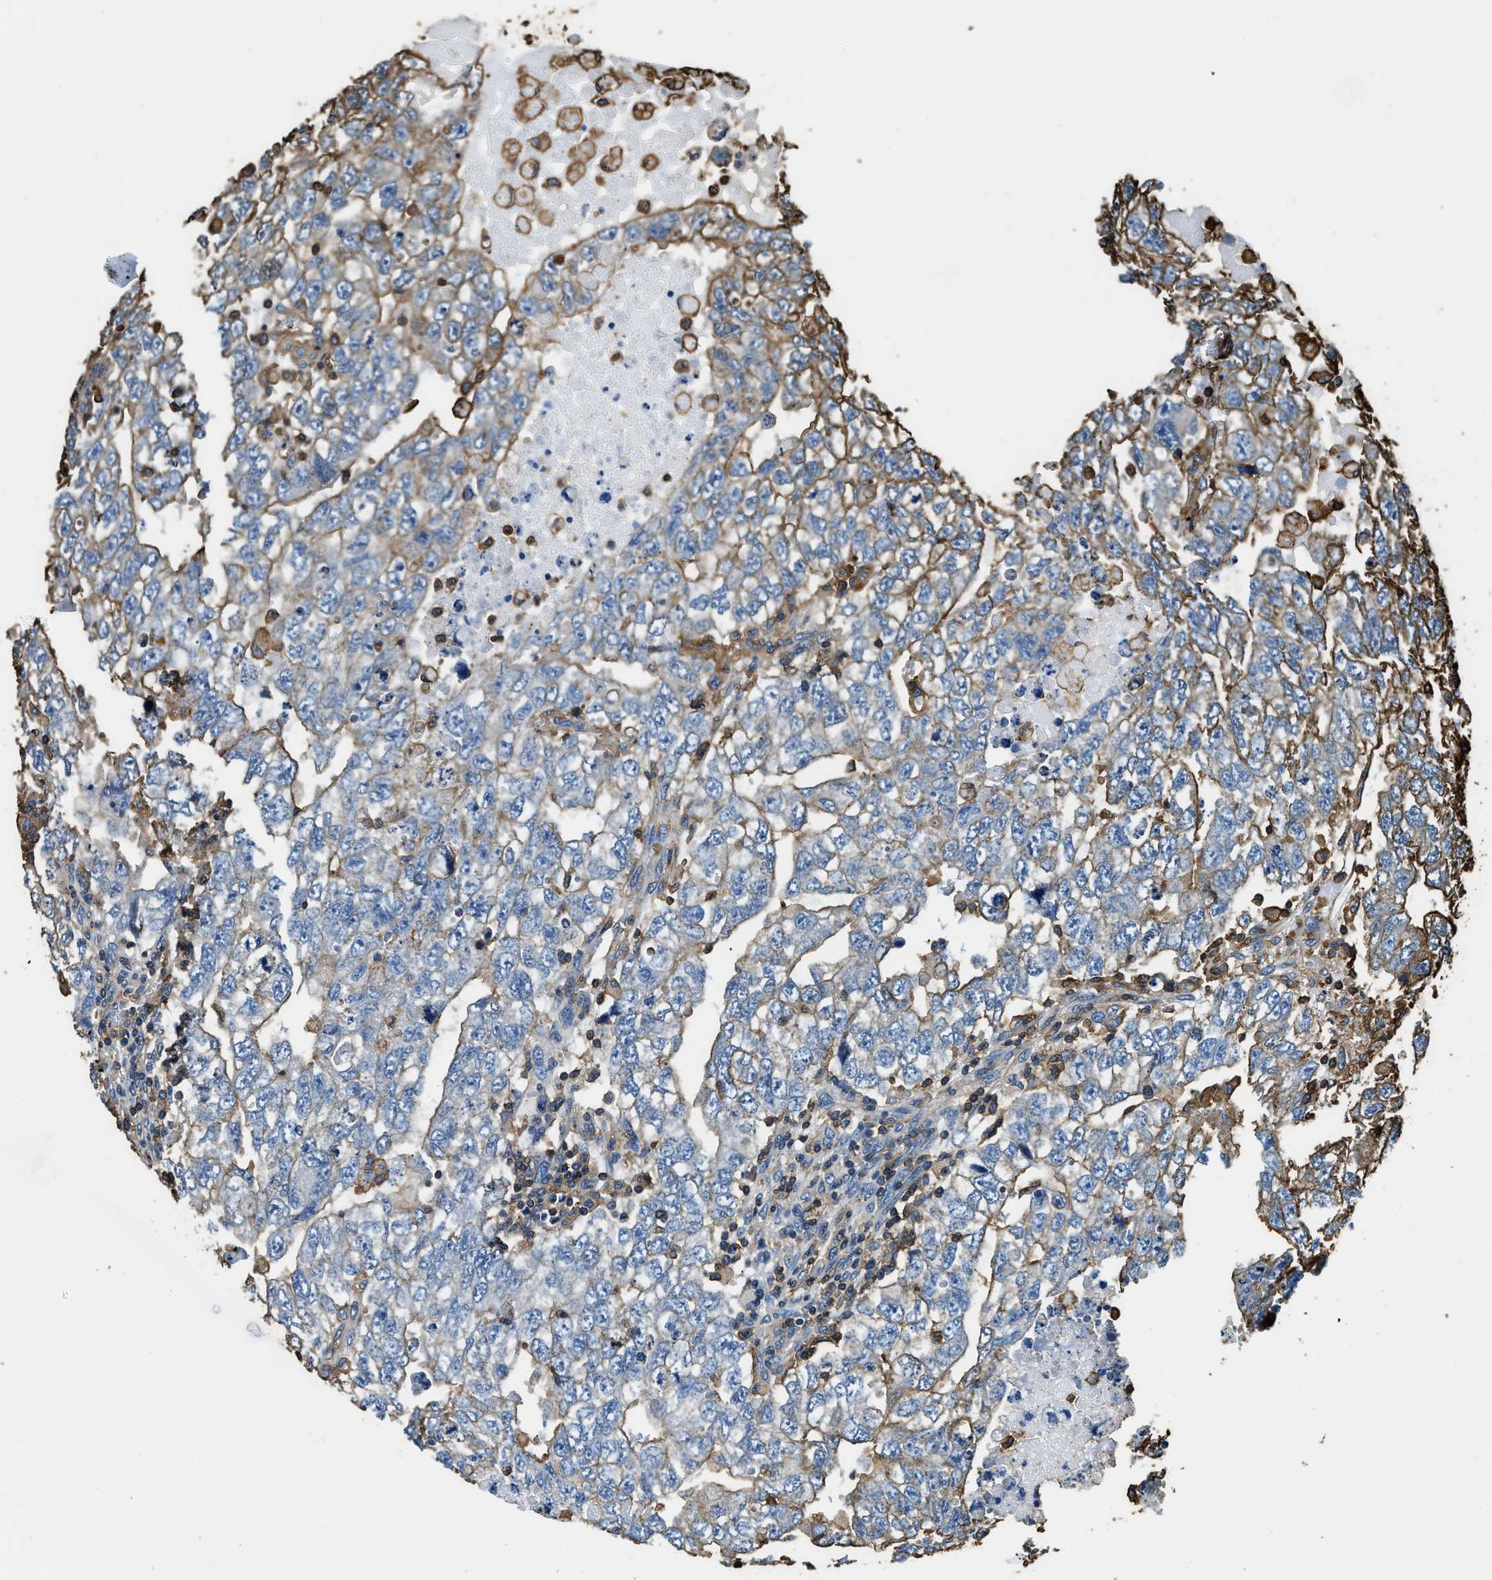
{"staining": {"intensity": "moderate", "quantity": "25%-75%", "location": "cytoplasmic/membranous"}, "tissue": "testis cancer", "cell_type": "Tumor cells", "image_type": "cancer", "snomed": [{"axis": "morphology", "description": "Carcinoma, Embryonal, NOS"}, {"axis": "topography", "description": "Testis"}], "caption": "Testis cancer stained with DAB immunohistochemistry (IHC) demonstrates medium levels of moderate cytoplasmic/membranous expression in approximately 25%-75% of tumor cells.", "gene": "ACCS", "patient": {"sex": "male", "age": 36}}